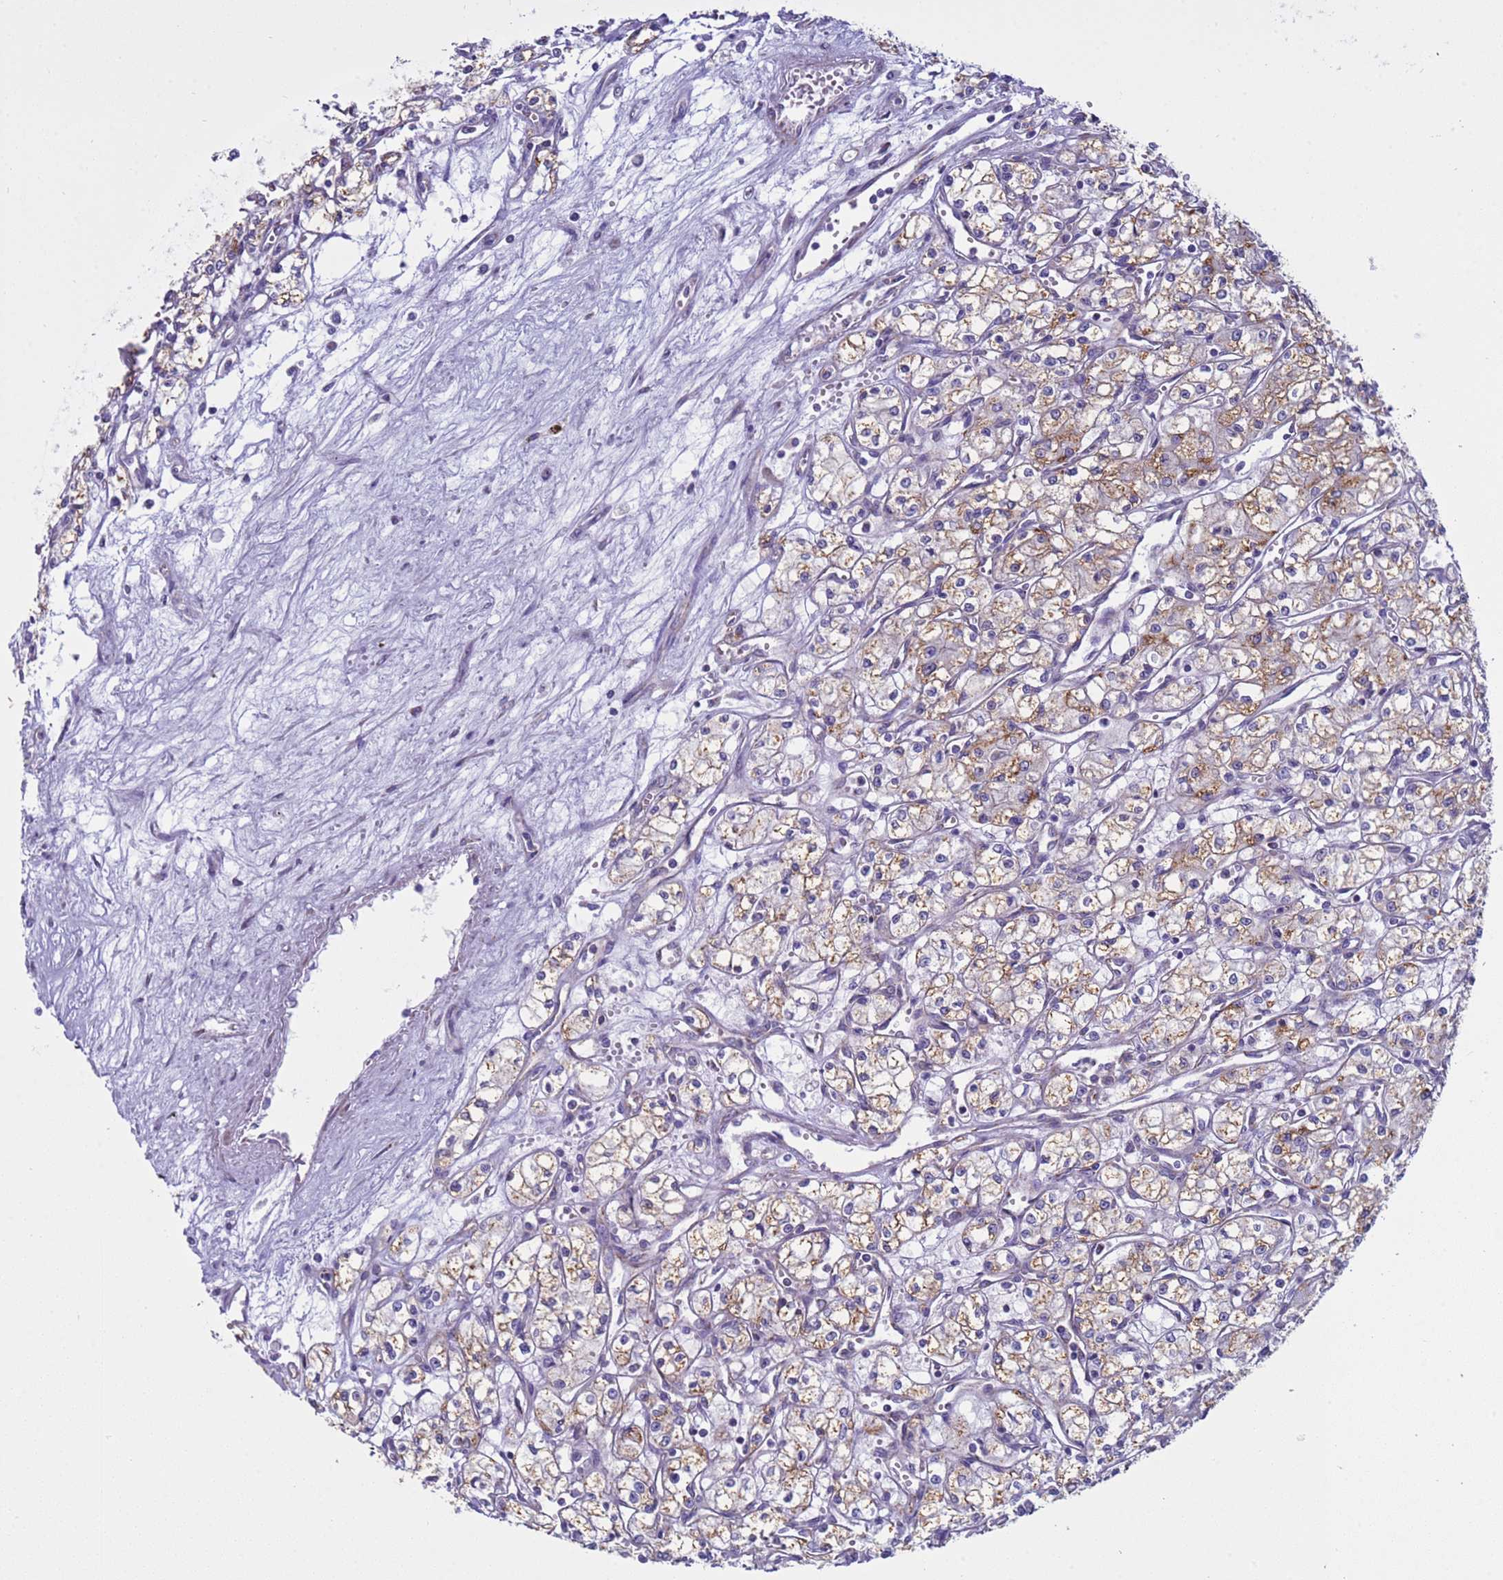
{"staining": {"intensity": "moderate", "quantity": "25%-75%", "location": "cytoplasmic/membranous"}, "tissue": "renal cancer", "cell_type": "Tumor cells", "image_type": "cancer", "snomed": [{"axis": "morphology", "description": "Adenocarcinoma, NOS"}, {"axis": "topography", "description": "Kidney"}], "caption": "Adenocarcinoma (renal) was stained to show a protein in brown. There is medium levels of moderate cytoplasmic/membranous positivity in approximately 25%-75% of tumor cells.", "gene": "NCALD", "patient": {"sex": "male", "age": 59}}